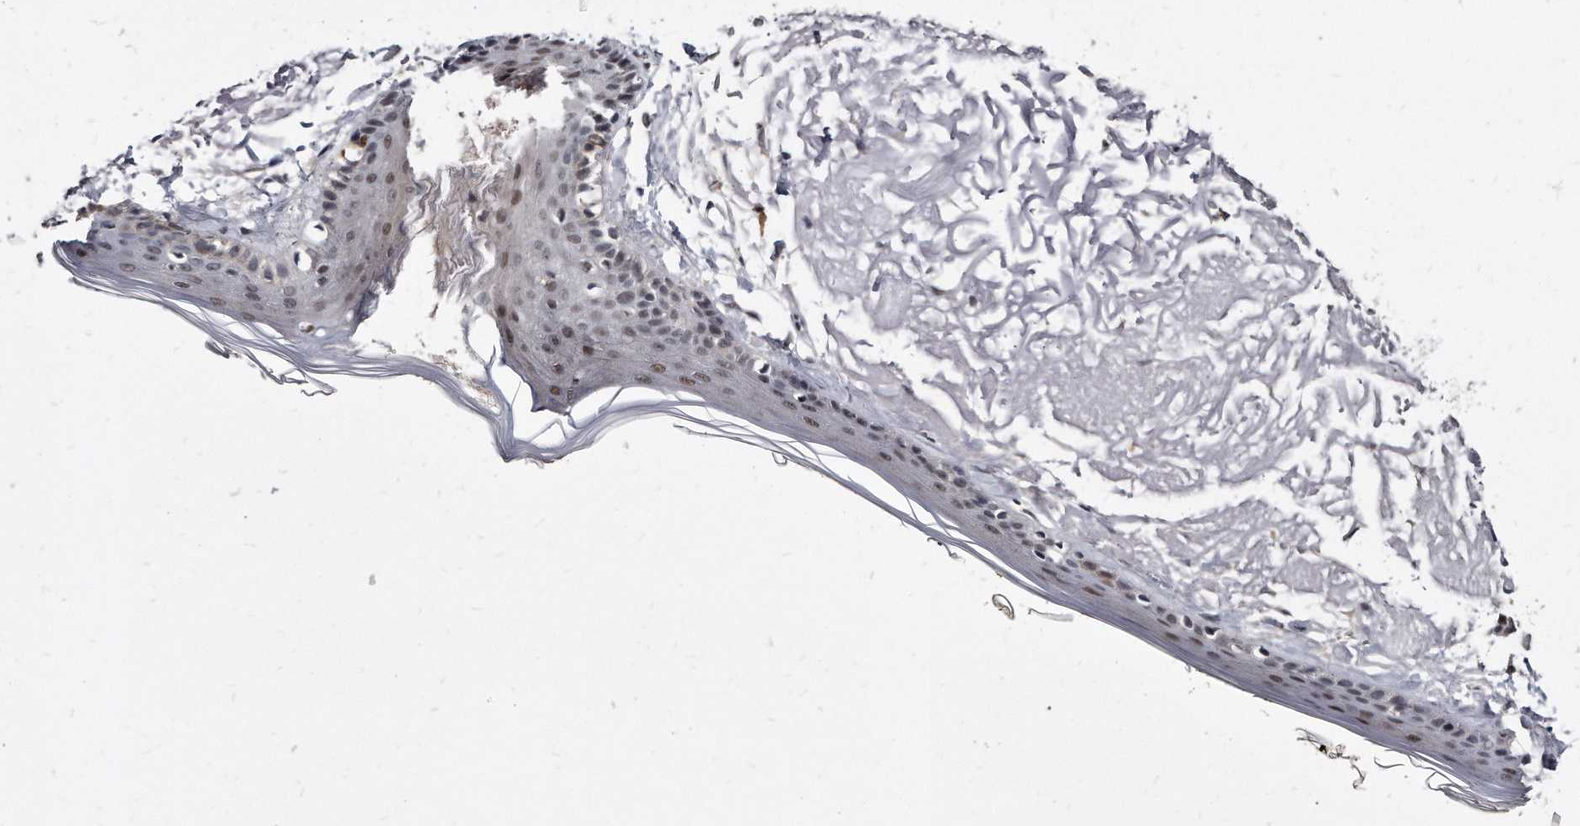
{"staining": {"intensity": "weak", "quantity": ">75%", "location": "nuclear"}, "tissue": "skin", "cell_type": "Fibroblasts", "image_type": "normal", "snomed": [{"axis": "morphology", "description": "Normal tissue, NOS"}, {"axis": "topography", "description": "Skin"}, {"axis": "topography", "description": "Skeletal muscle"}], "caption": "Immunohistochemical staining of normal human skin reveals weak nuclear protein expression in approximately >75% of fibroblasts. (Stains: DAB (3,3'-diaminobenzidine) in brown, nuclei in blue, Microscopy: brightfield microscopy at high magnification).", "gene": "KLHDC3", "patient": {"sex": "male", "age": 83}}